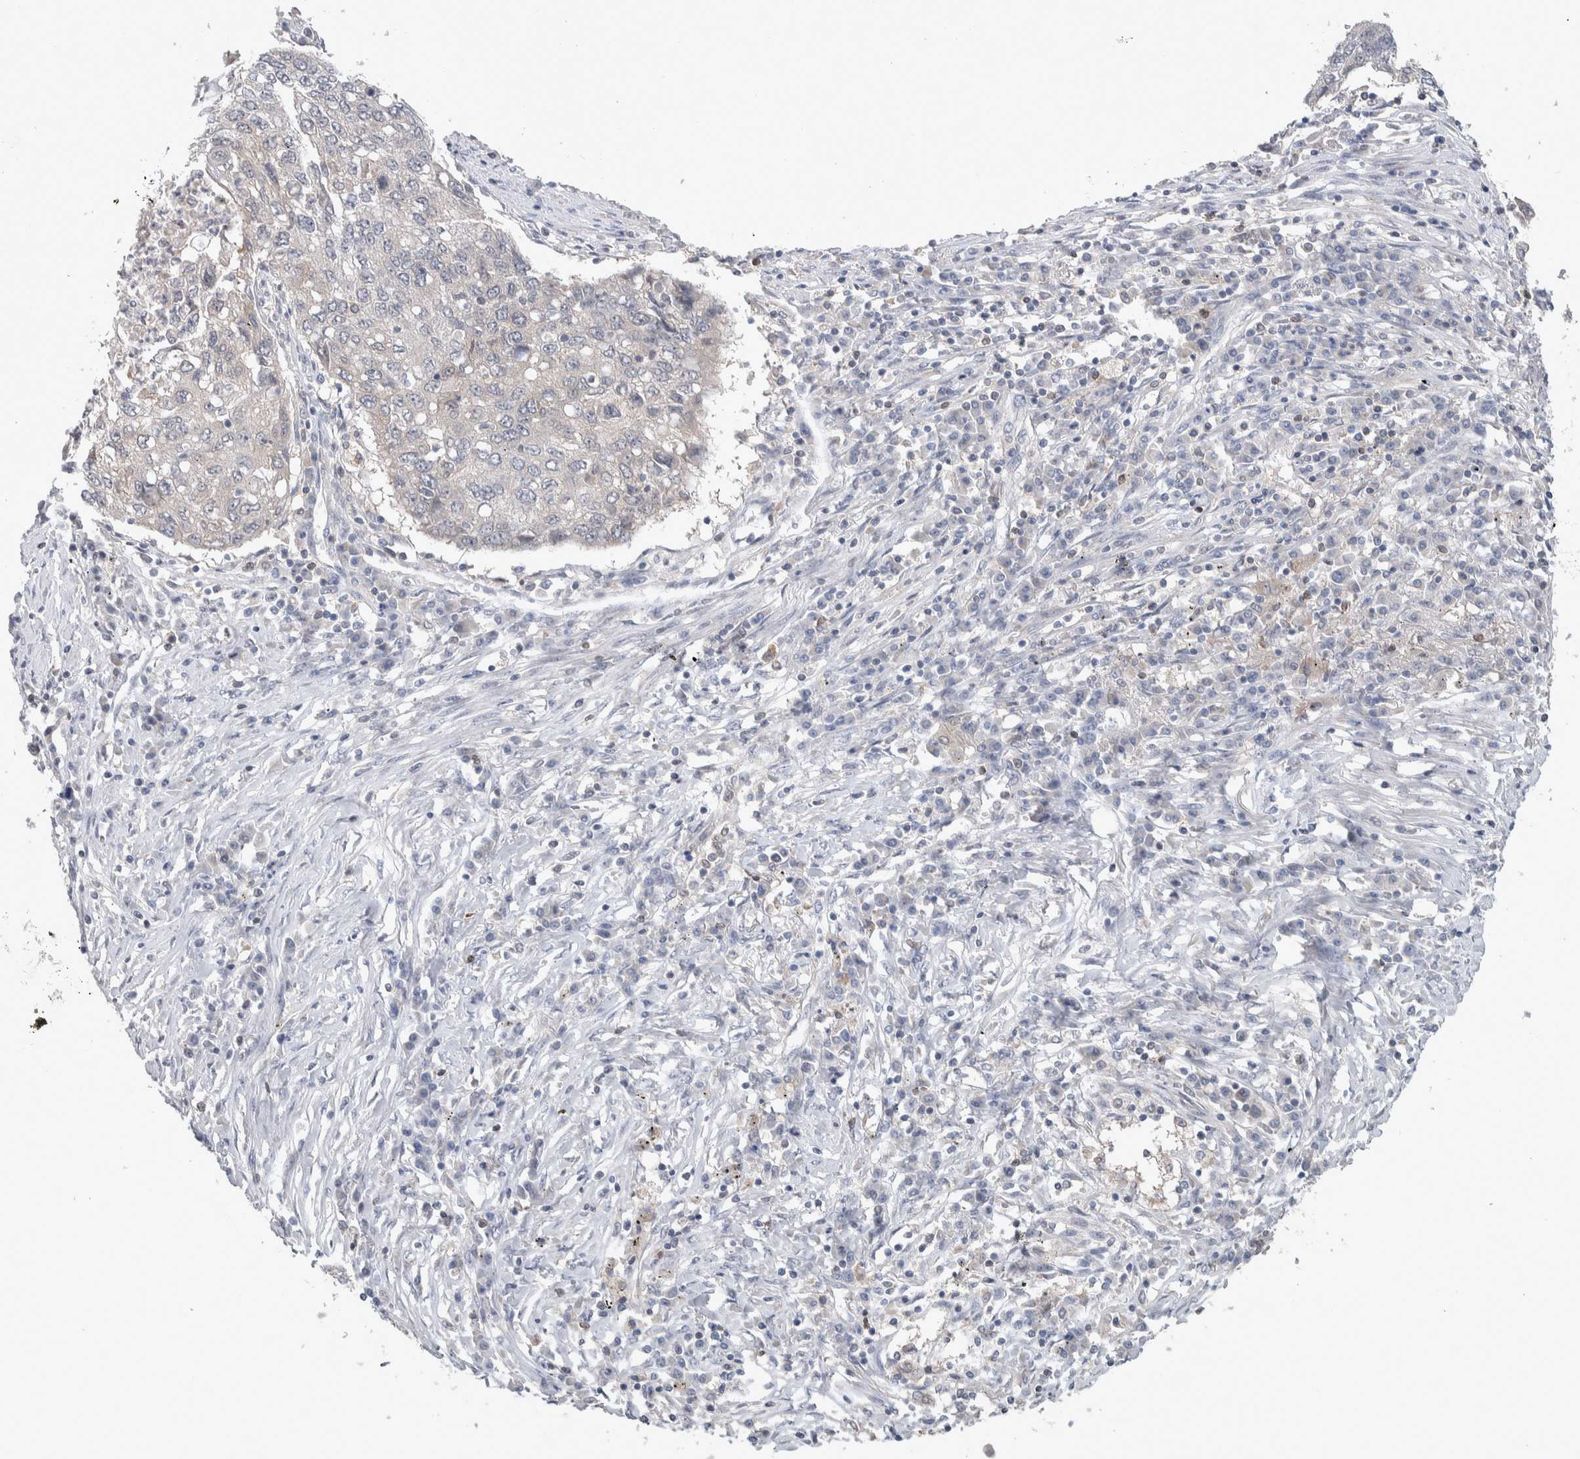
{"staining": {"intensity": "negative", "quantity": "none", "location": "none"}, "tissue": "lung cancer", "cell_type": "Tumor cells", "image_type": "cancer", "snomed": [{"axis": "morphology", "description": "Squamous cell carcinoma, NOS"}, {"axis": "topography", "description": "Lung"}], "caption": "Tumor cells show no significant protein staining in lung cancer (squamous cell carcinoma).", "gene": "HTATIP2", "patient": {"sex": "female", "age": 63}}